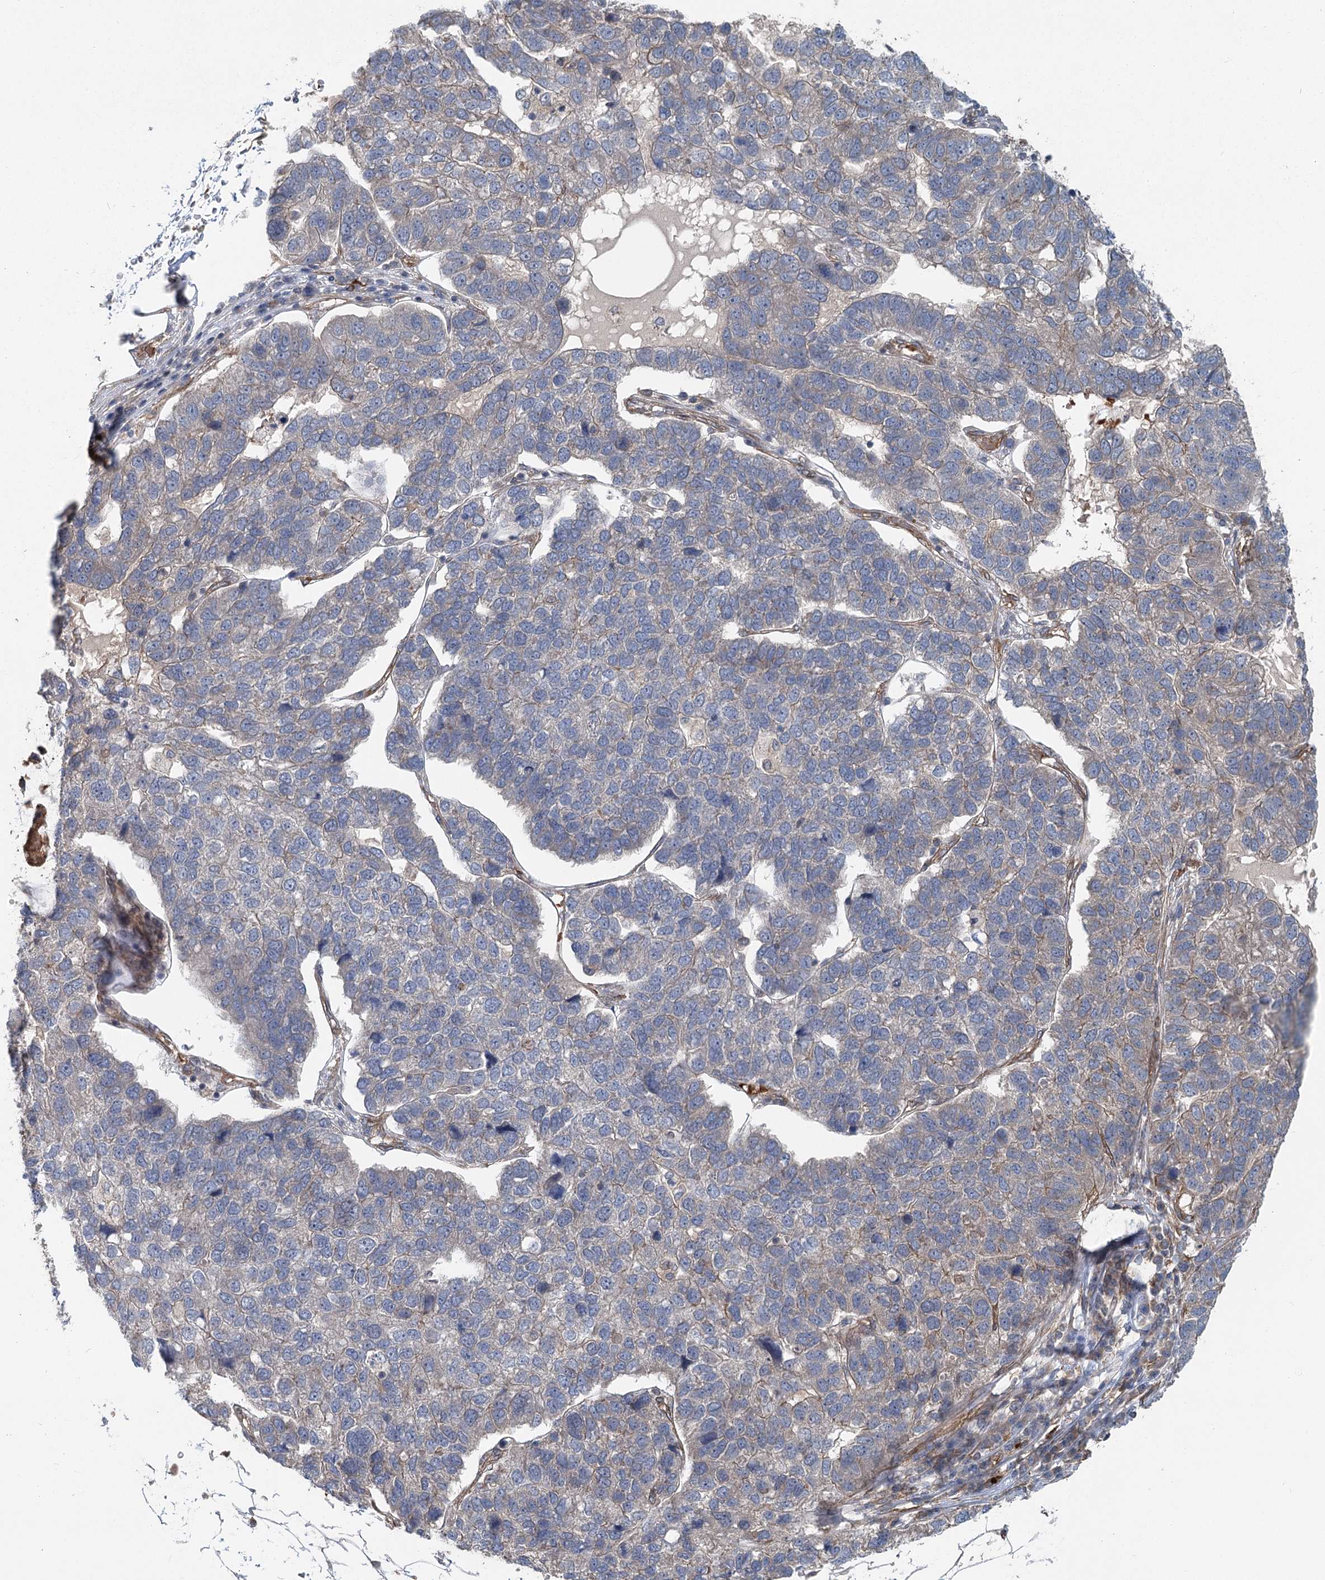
{"staining": {"intensity": "negative", "quantity": "none", "location": "none"}, "tissue": "pancreatic cancer", "cell_type": "Tumor cells", "image_type": "cancer", "snomed": [{"axis": "morphology", "description": "Adenocarcinoma, NOS"}, {"axis": "topography", "description": "Pancreas"}], "caption": "DAB immunohistochemical staining of human pancreatic cancer shows no significant expression in tumor cells.", "gene": "IQSEC1", "patient": {"sex": "female", "age": 61}}